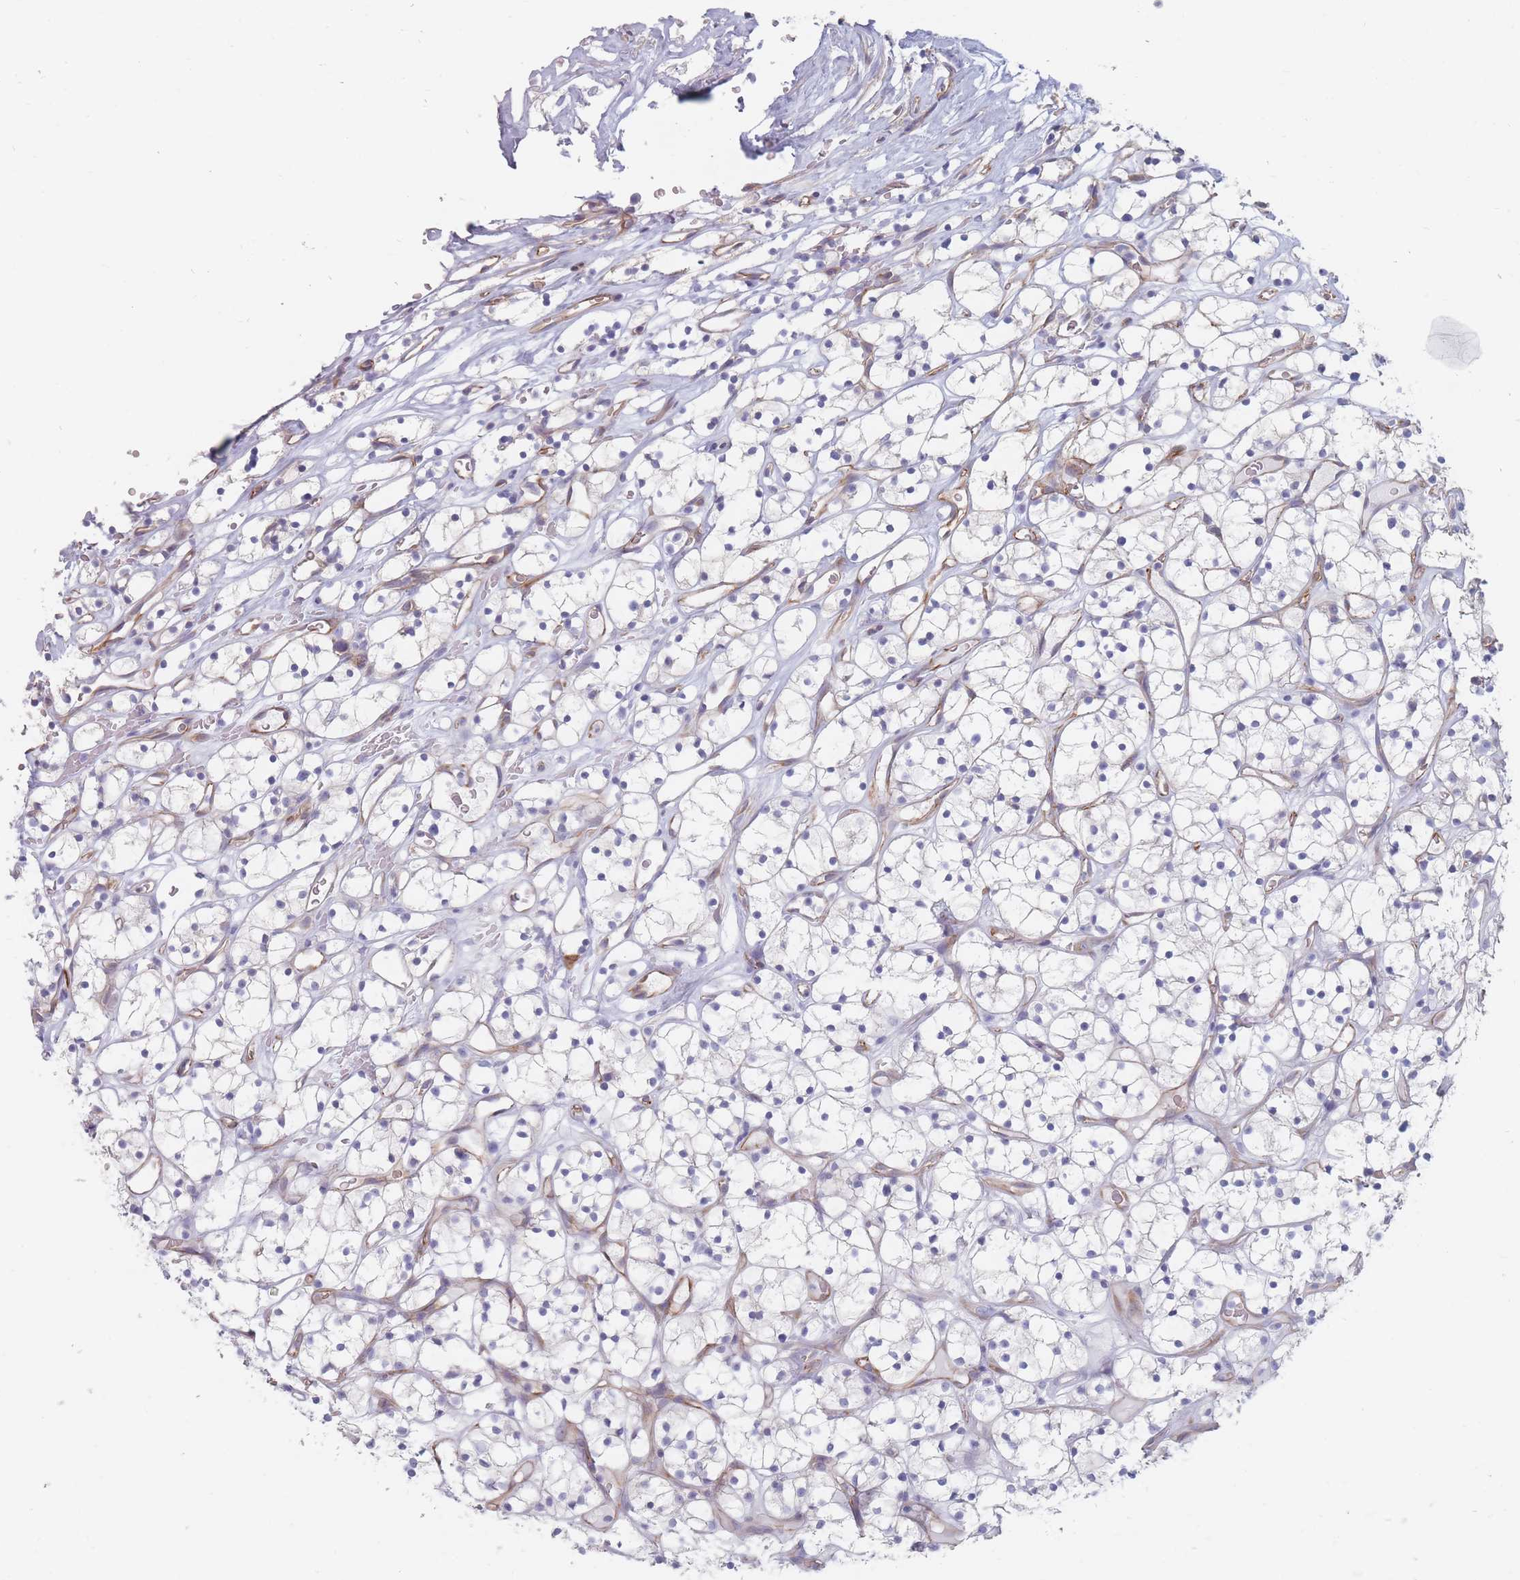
{"staining": {"intensity": "negative", "quantity": "none", "location": "none"}, "tissue": "renal cancer", "cell_type": "Tumor cells", "image_type": "cancer", "snomed": [{"axis": "morphology", "description": "Adenocarcinoma, NOS"}, {"axis": "topography", "description": "Kidney"}], "caption": "A micrograph of adenocarcinoma (renal) stained for a protein displays no brown staining in tumor cells.", "gene": "ERBIN", "patient": {"sex": "female", "age": 64}}